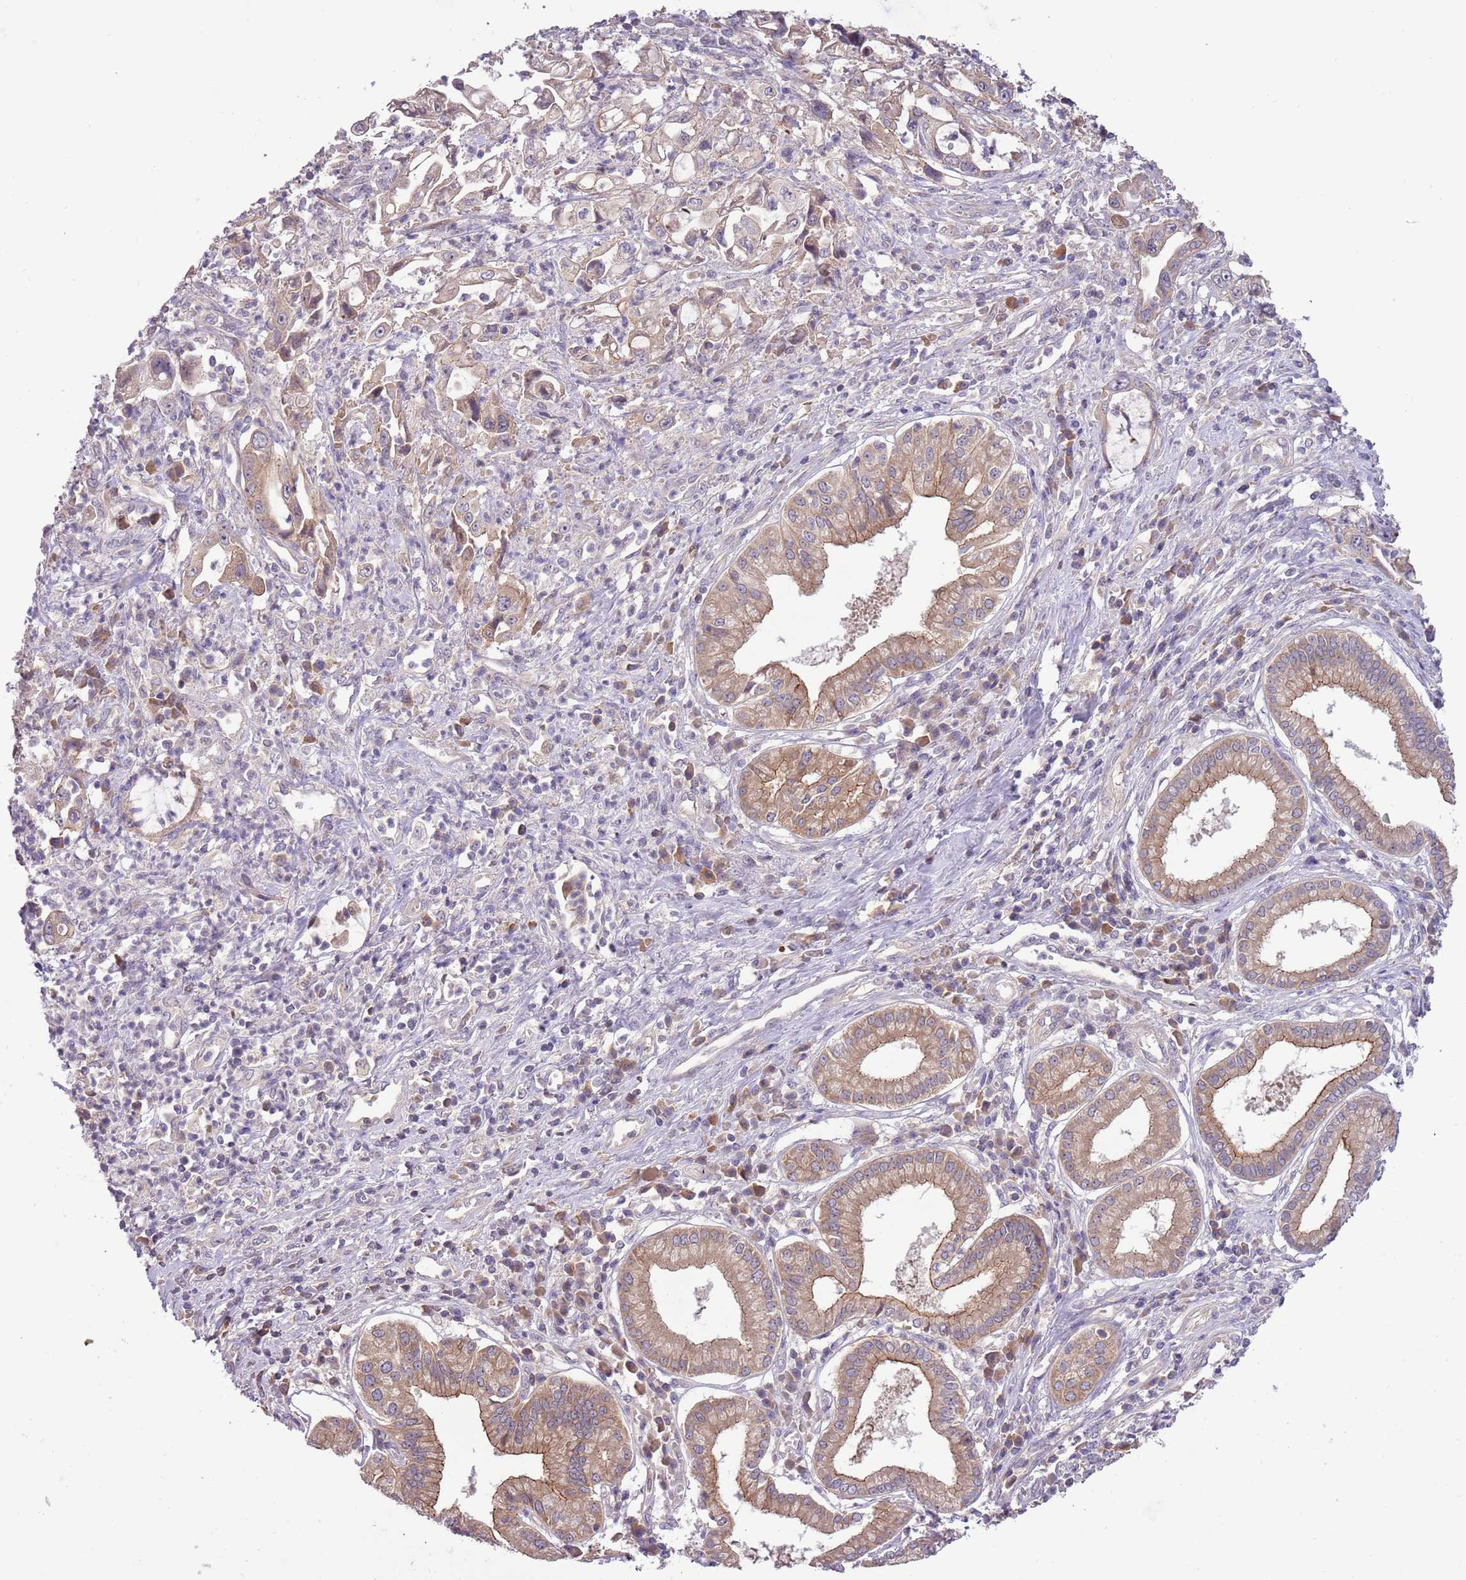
{"staining": {"intensity": "moderate", "quantity": "25%-75%", "location": "cytoplasmic/membranous"}, "tissue": "pancreatic cancer", "cell_type": "Tumor cells", "image_type": "cancer", "snomed": [{"axis": "morphology", "description": "Adenocarcinoma, NOS"}, {"axis": "topography", "description": "Pancreas"}], "caption": "A micrograph of human adenocarcinoma (pancreatic) stained for a protein demonstrates moderate cytoplasmic/membranous brown staining in tumor cells.", "gene": "SHROOM3", "patient": {"sex": "female", "age": 61}}